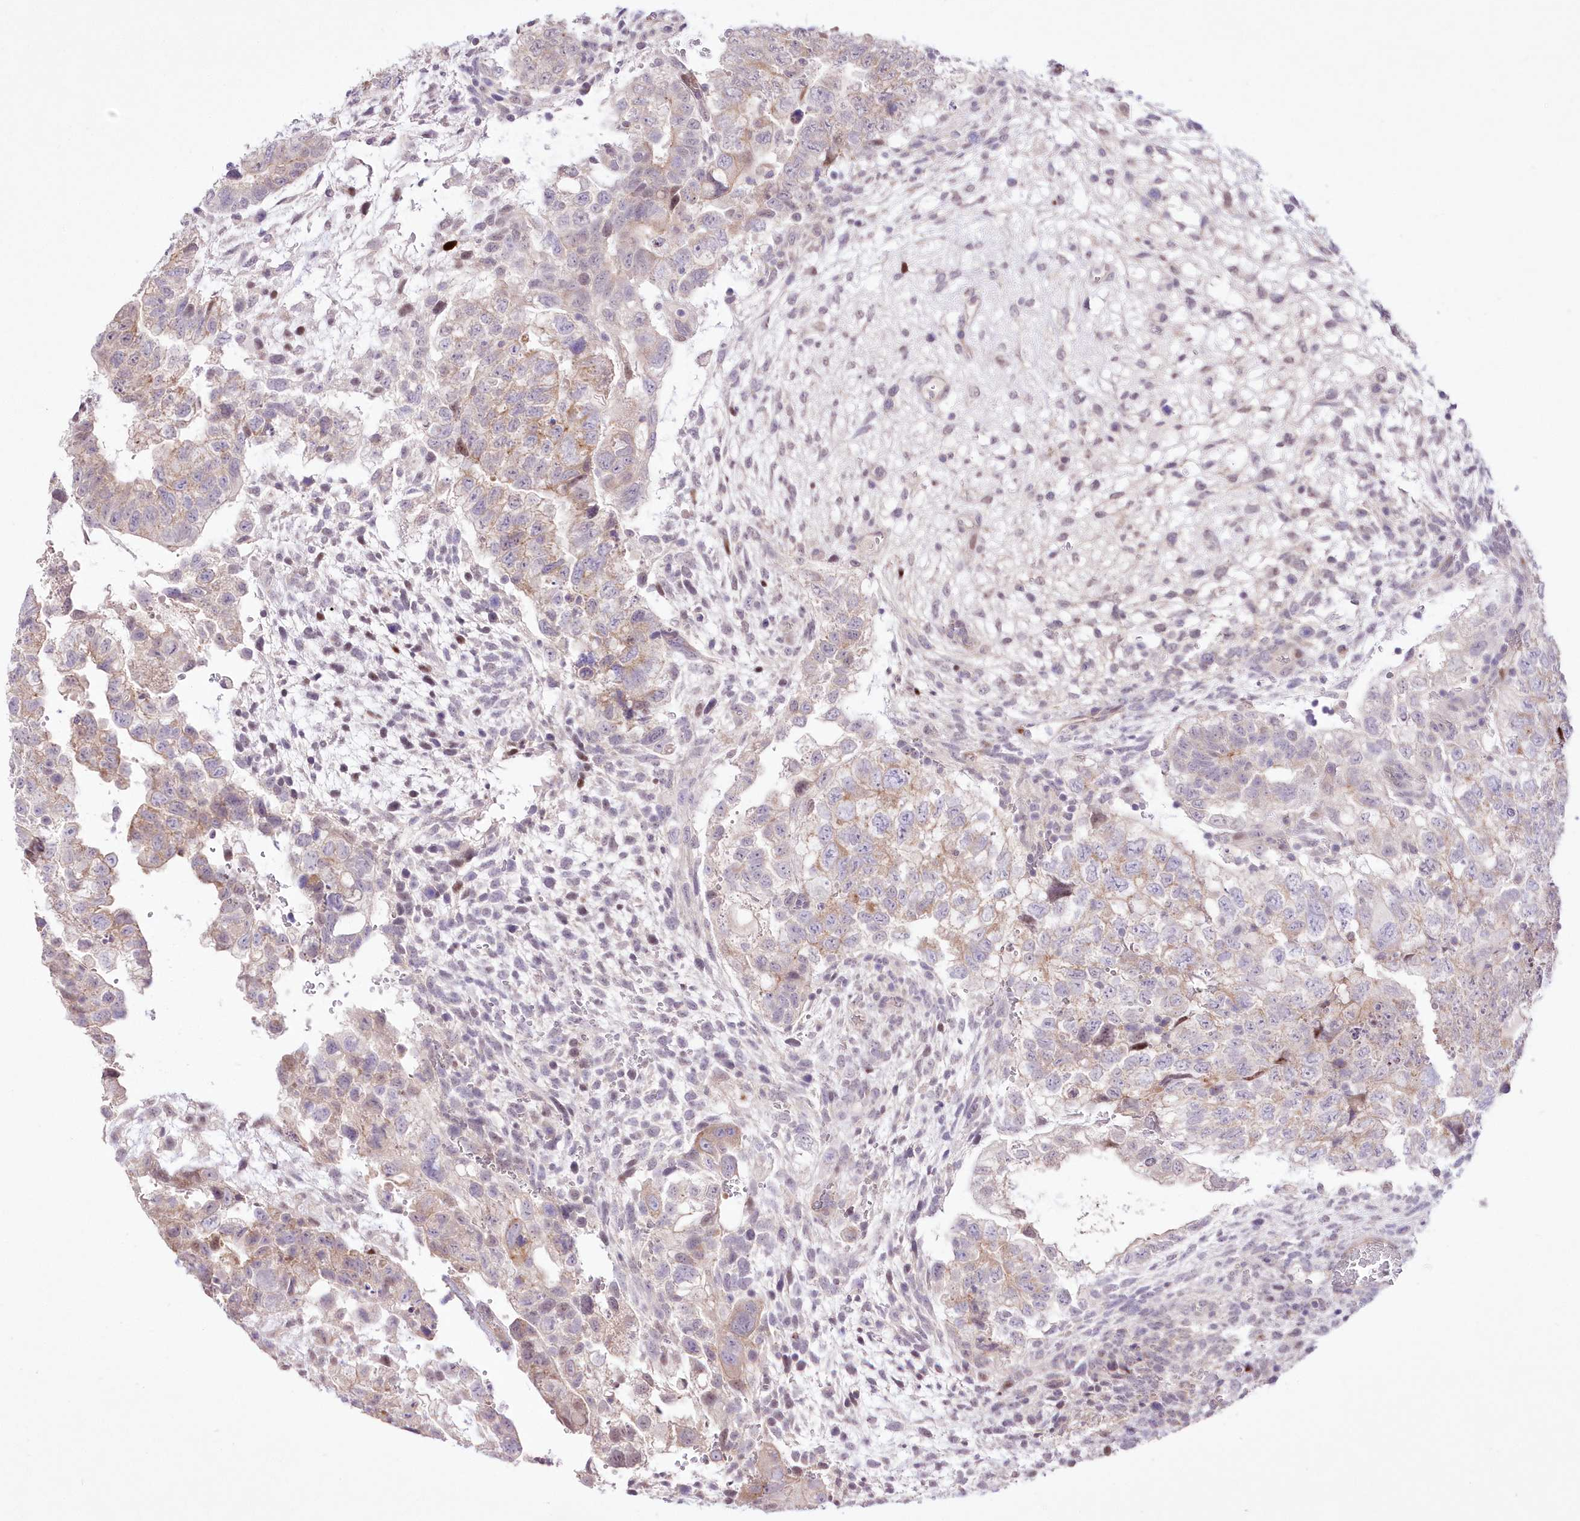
{"staining": {"intensity": "weak", "quantity": "<25%", "location": "cytoplasmic/membranous"}, "tissue": "testis cancer", "cell_type": "Tumor cells", "image_type": "cancer", "snomed": [{"axis": "morphology", "description": "Carcinoma, Embryonal, NOS"}, {"axis": "topography", "description": "Testis"}], "caption": "The micrograph demonstrates no significant staining in tumor cells of embryonal carcinoma (testis). The staining is performed using DAB brown chromogen with nuclei counter-stained in using hematoxylin.", "gene": "FAM241B", "patient": {"sex": "male", "age": 37}}